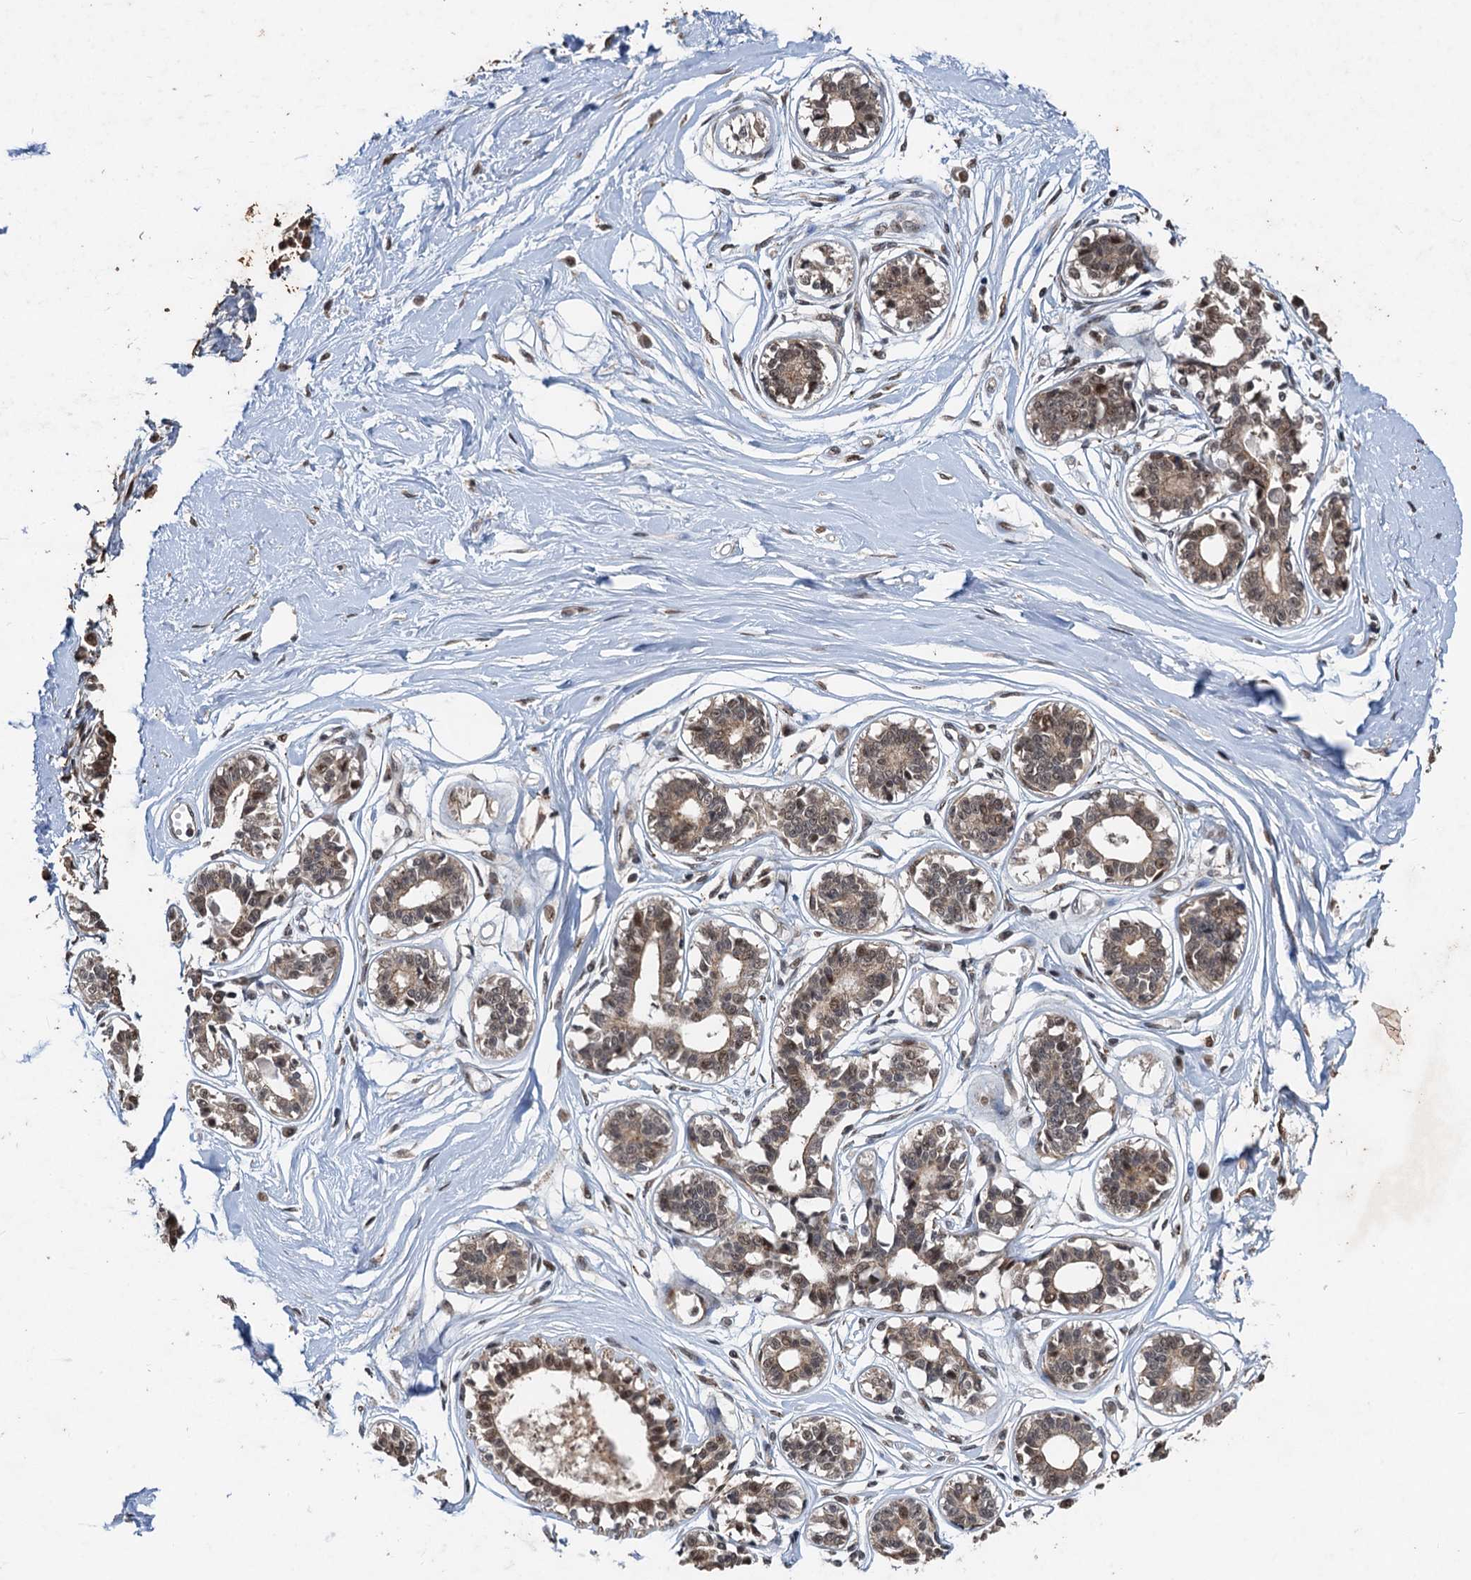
{"staining": {"intensity": "weak", "quantity": "25%-75%", "location": "cytoplasmic/membranous"}, "tissue": "breast", "cell_type": "Adipocytes", "image_type": "normal", "snomed": [{"axis": "morphology", "description": "Normal tissue, NOS"}, {"axis": "topography", "description": "Breast"}], "caption": "Protein expression analysis of unremarkable human breast reveals weak cytoplasmic/membranous expression in about 25%-75% of adipocytes. Nuclei are stained in blue.", "gene": "REP15", "patient": {"sex": "female", "age": 45}}